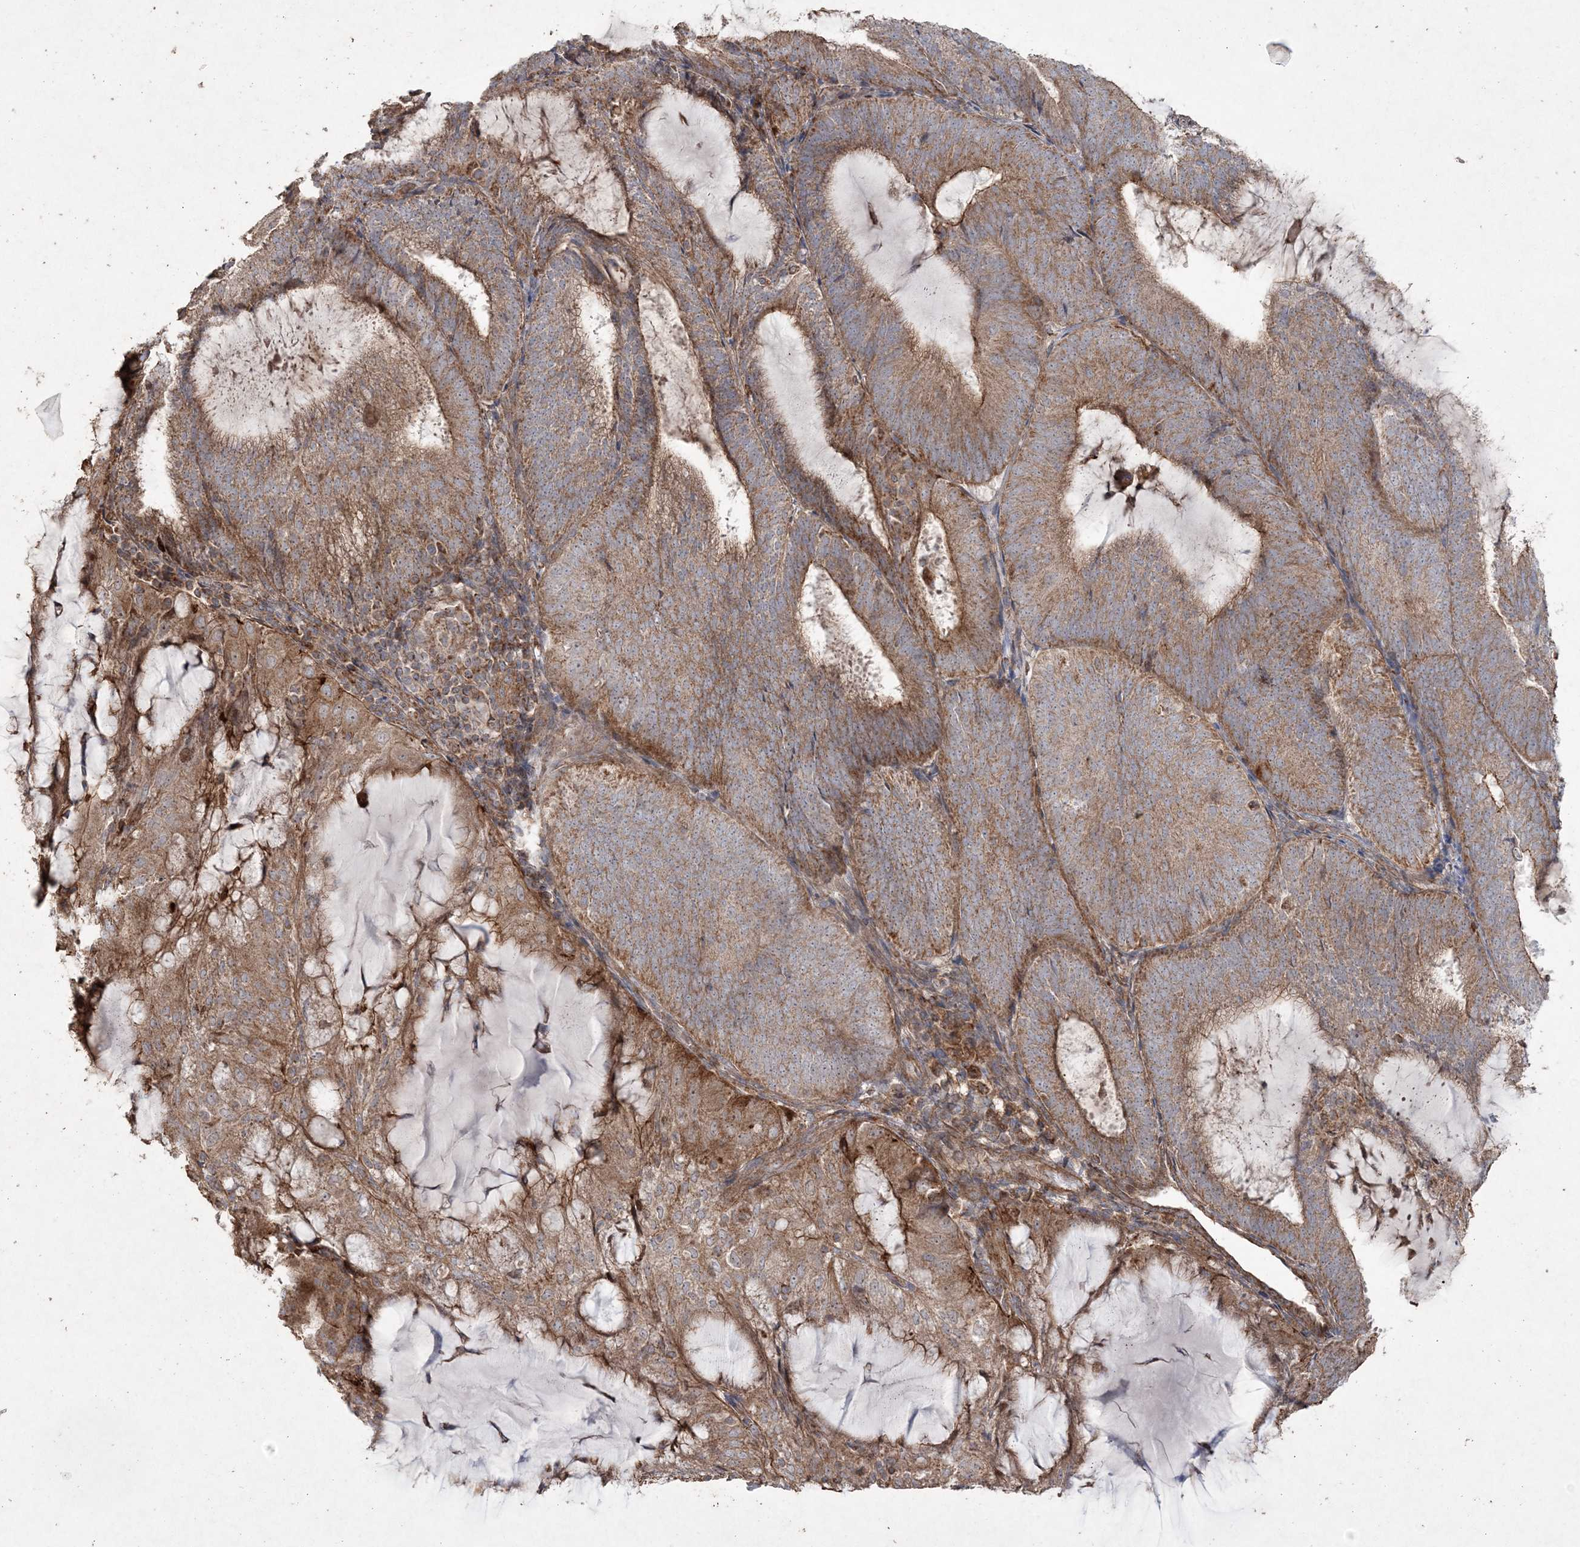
{"staining": {"intensity": "moderate", "quantity": ">75%", "location": "cytoplasmic/membranous"}, "tissue": "endometrial cancer", "cell_type": "Tumor cells", "image_type": "cancer", "snomed": [{"axis": "morphology", "description": "Adenocarcinoma, NOS"}, {"axis": "topography", "description": "Endometrium"}], "caption": "Immunohistochemistry image of endometrial adenocarcinoma stained for a protein (brown), which demonstrates medium levels of moderate cytoplasmic/membranous expression in about >75% of tumor cells.", "gene": "TTC7A", "patient": {"sex": "female", "age": 81}}